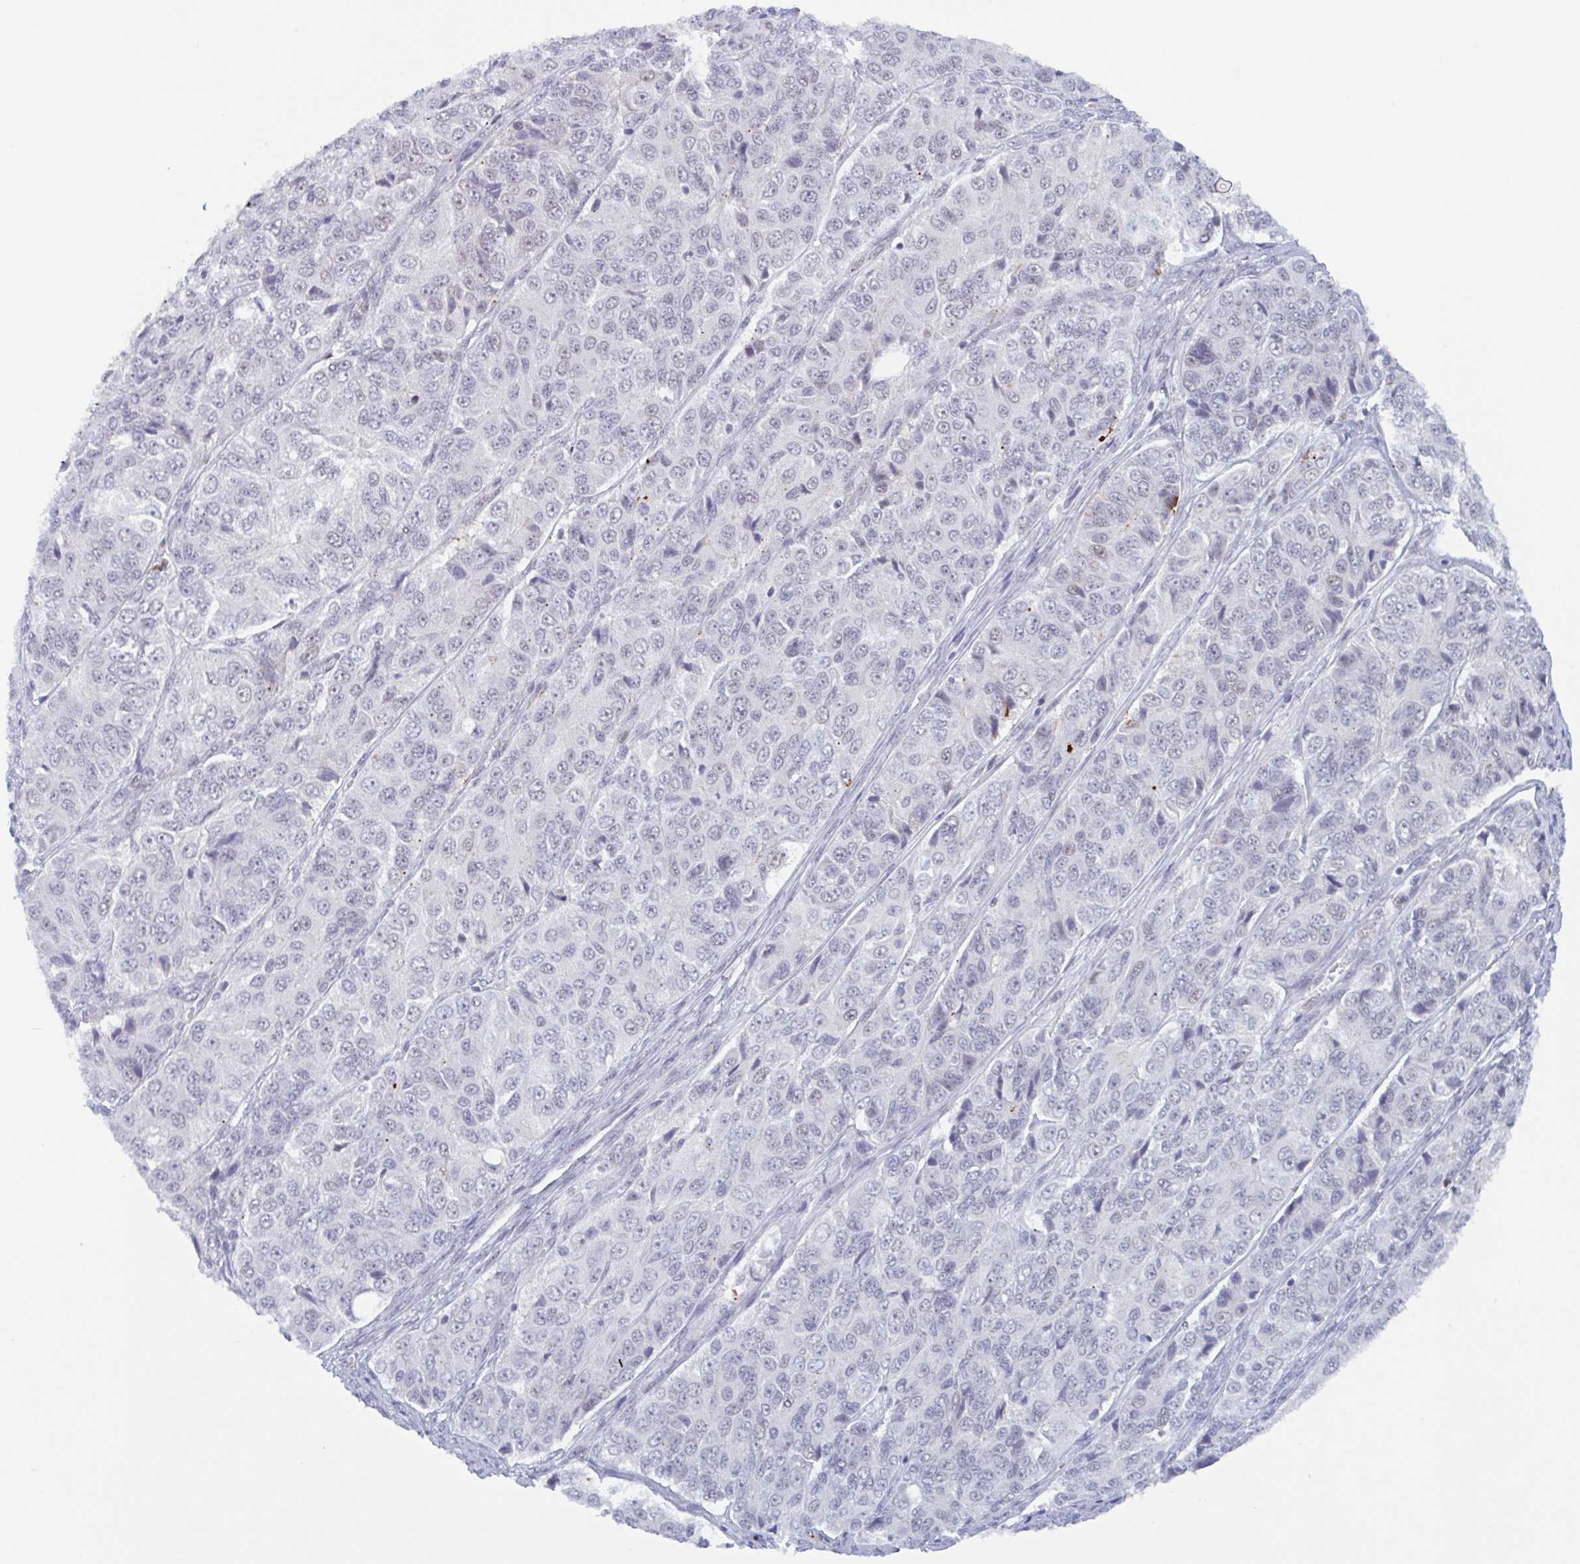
{"staining": {"intensity": "negative", "quantity": "none", "location": "none"}, "tissue": "ovarian cancer", "cell_type": "Tumor cells", "image_type": "cancer", "snomed": [{"axis": "morphology", "description": "Carcinoma, endometroid"}, {"axis": "topography", "description": "Ovary"}], "caption": "Tumor cells show no significant expression in ovarian endometroid carcinoma.", "gene": "PLG", "patient": {"sex": "female", "age": 51}}